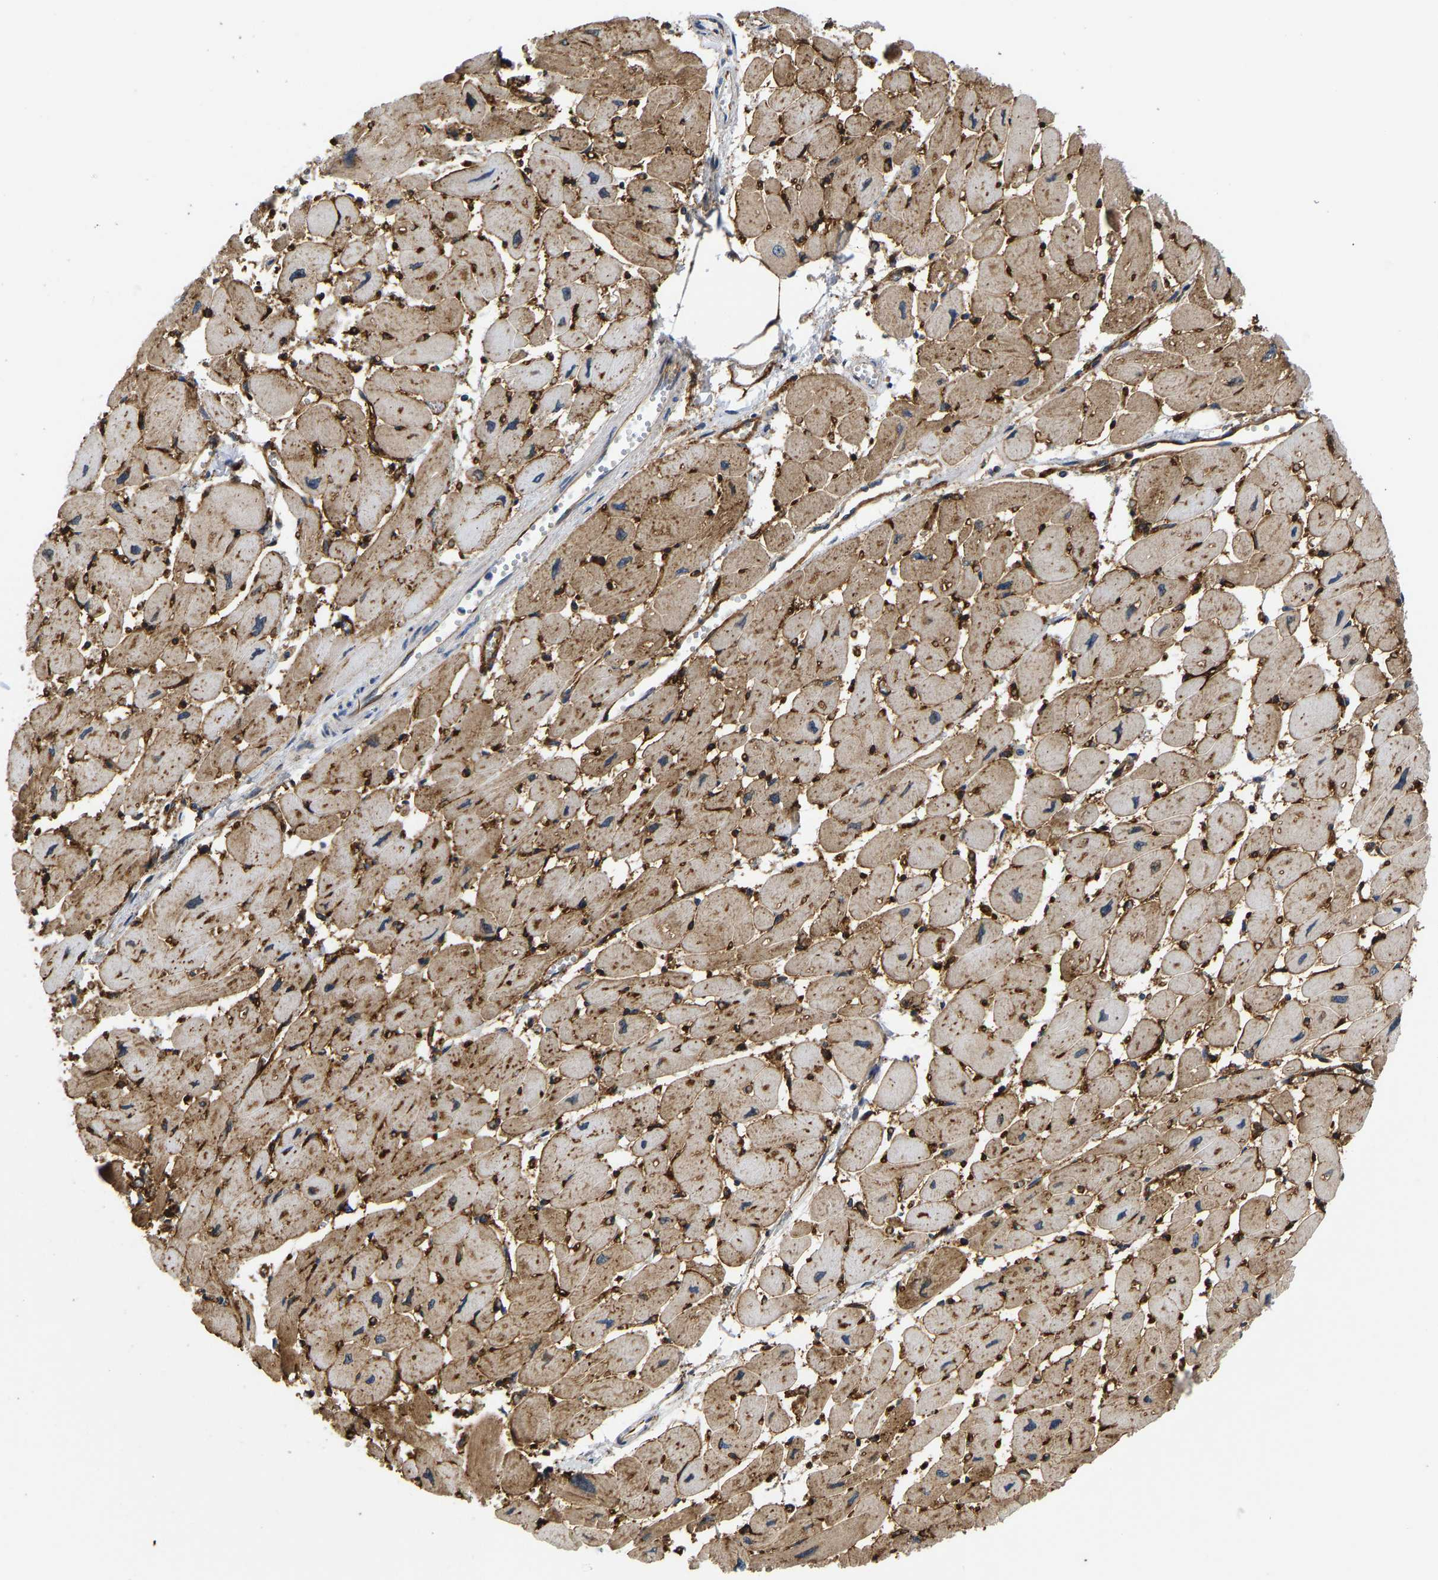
{"staining": {"intensity": "moderate", "quantity": ">75%", "location": "cytoplasmic/membranous"}, "tissue": "heart muscle", "cell_type": "Cardiomyocytes", "image_type": "normal", "snomed": [{"axis": "morphology", "description": "Normal tissue, NOS"}, {"axis": "topography", "description": "Heart"}], "caption": "DAB (3,3'-diaminobenzidine) immunohistochemical staining of normal human heart muscle reveals moderate cytoplasmic/membranous protein positivity in approximately >75% of cardiomyocytes.", "gene": "RESF1", "patient": {"sex": "female", "age": 54}}